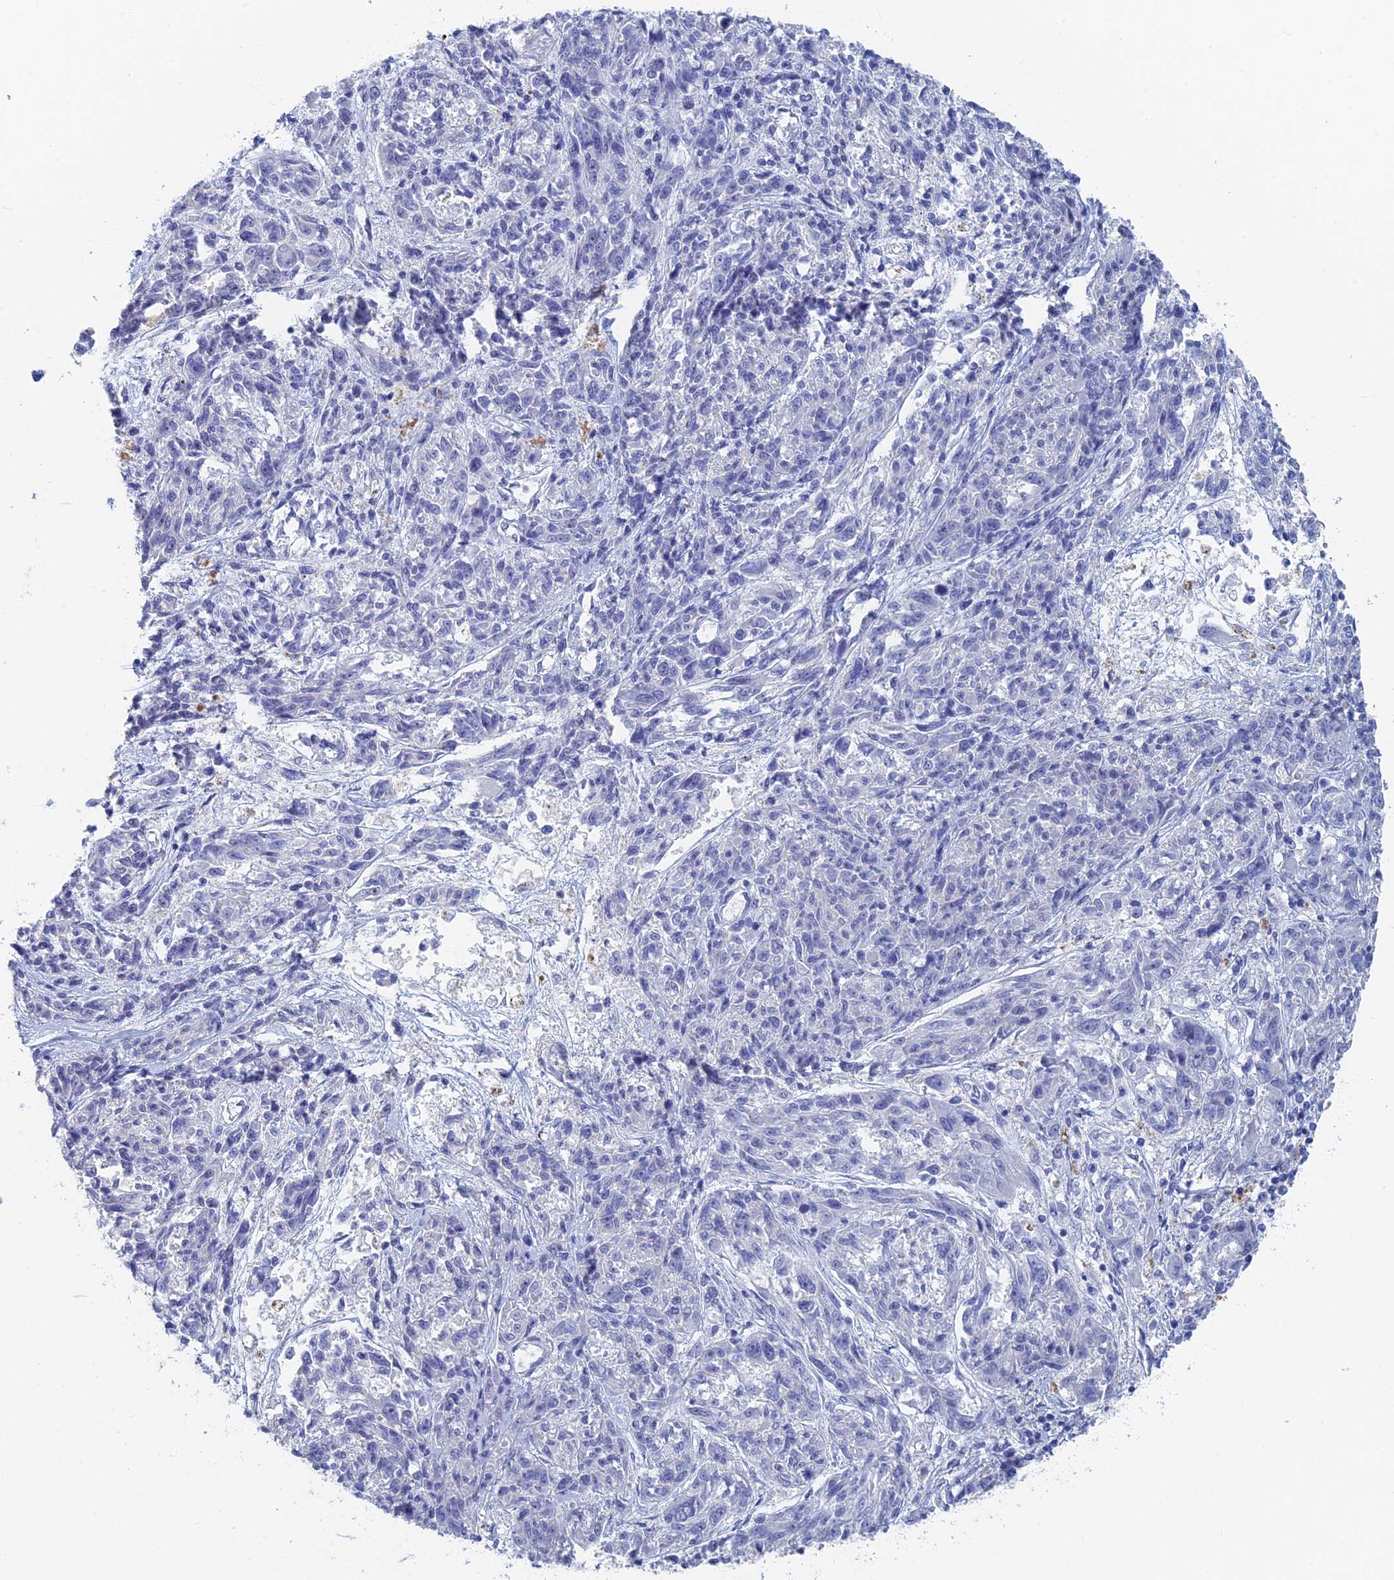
{"staining": {"intensity": "negative", "quantity": "none", "location": "none"}, "tissue": "melanoma", "cell_type": "Tumor cells", "image_type": "cancer", "snomed": [{"axis": "morphology", "description": "Malignant melanoma, NOS"}, {"axis": "topography", "description": "Skin"}], "caption": "A high-resolution histopathology image shows immunohistochemistry (IHC) staining of malignant melanoma, which shows no significant positivity in tumor cells.", "gene": "DRGX", "patient": {"sex": "male", "age": 53}}